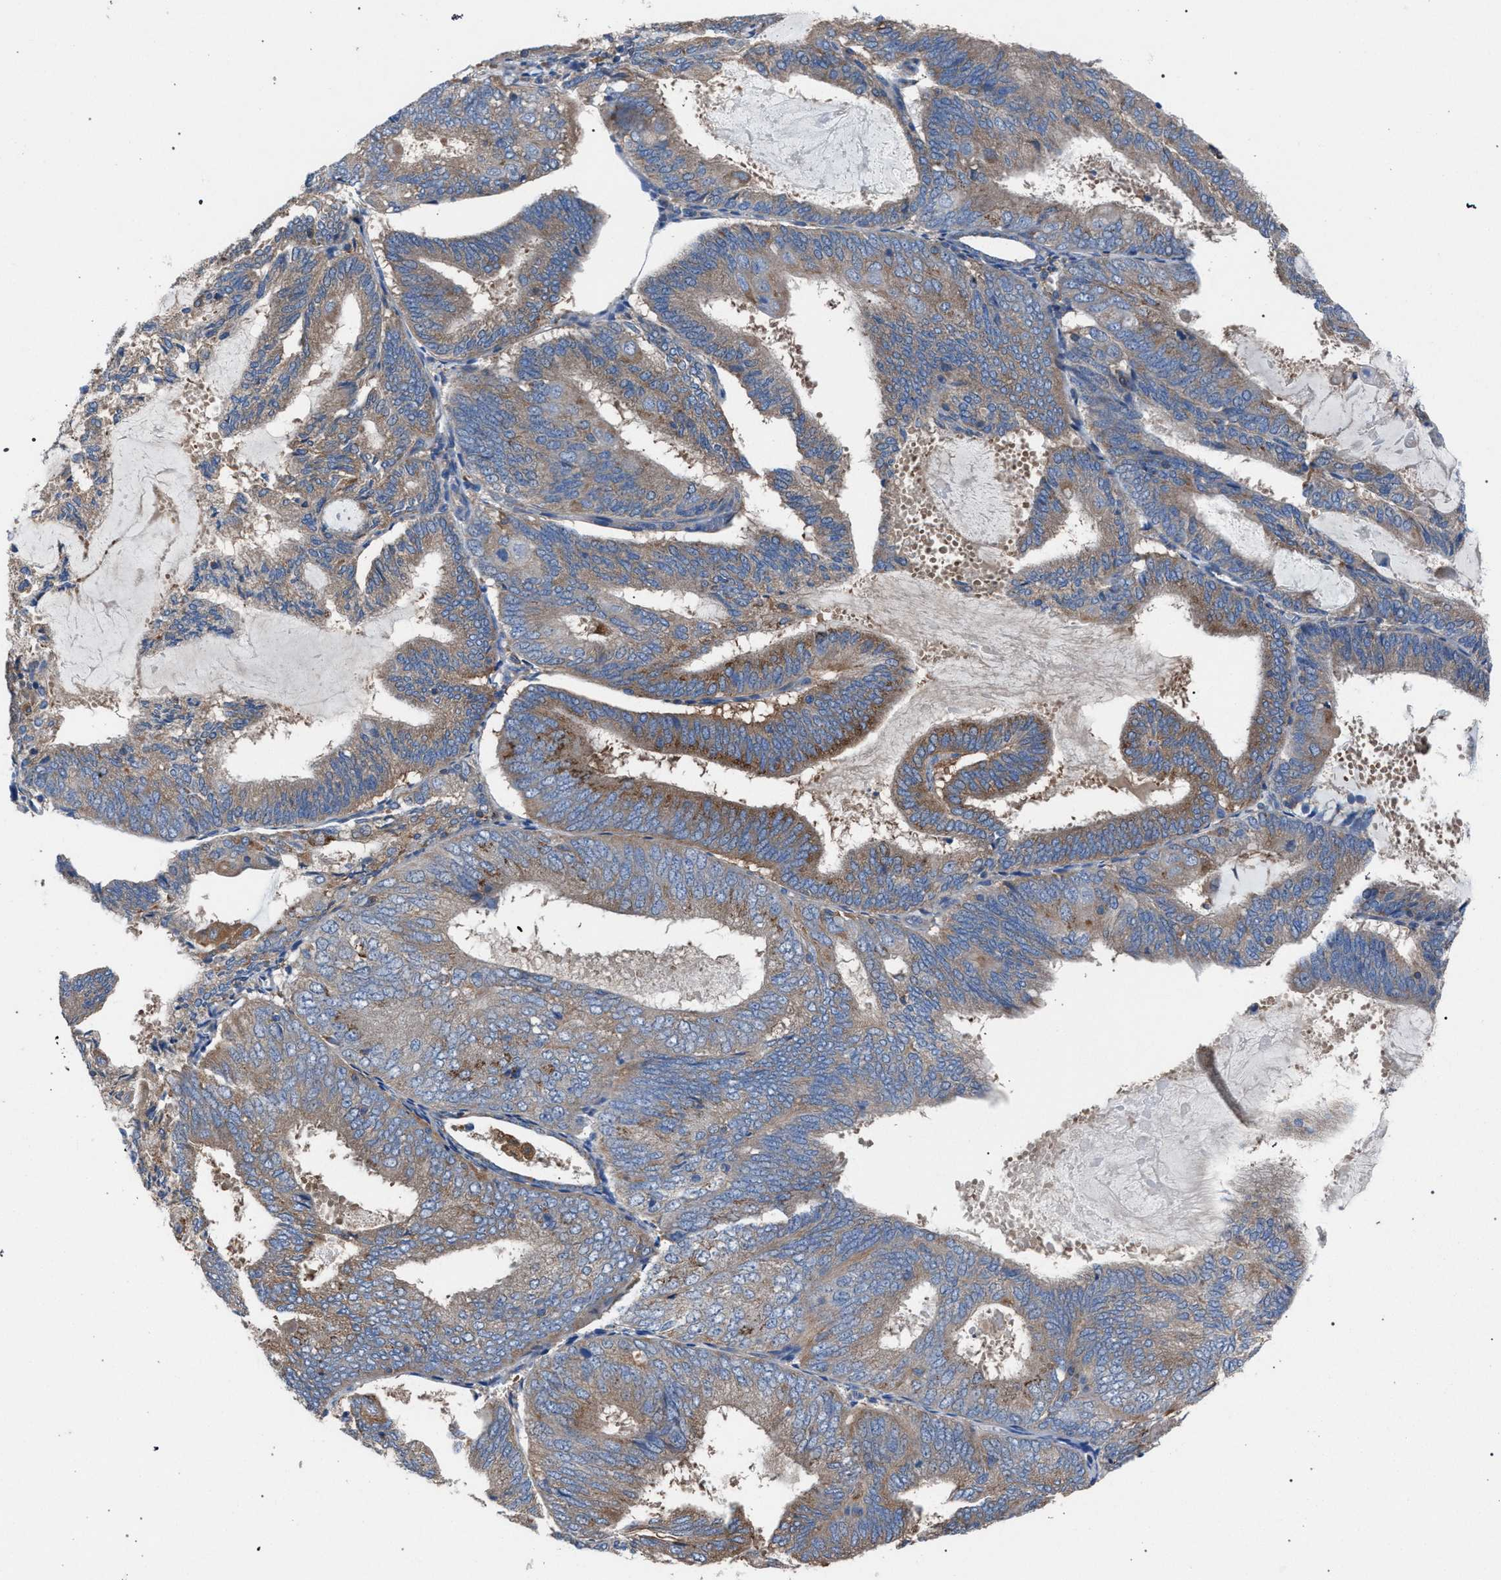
{"staining": {"intensity": "moderate", "quantity": "25%-75%", "location": "cytoplasmic/membranous"}, "tissue": "endometrial cancer", "cell_type": "Tumor cells", "image_type": "cancer", "snomed": [{"axis": "morphology", "description": "Adenocarcinoma, NOS"}, {"axis": "topography", "description": "Endometrium"}], "caption": "A brown stain highlights moderate cytoplasmic/membranous expression of a protein in endometrial cancer tumor cells.", "gene": "ATP6V0A1", "patient": {"sex": "female", "age": 81}}